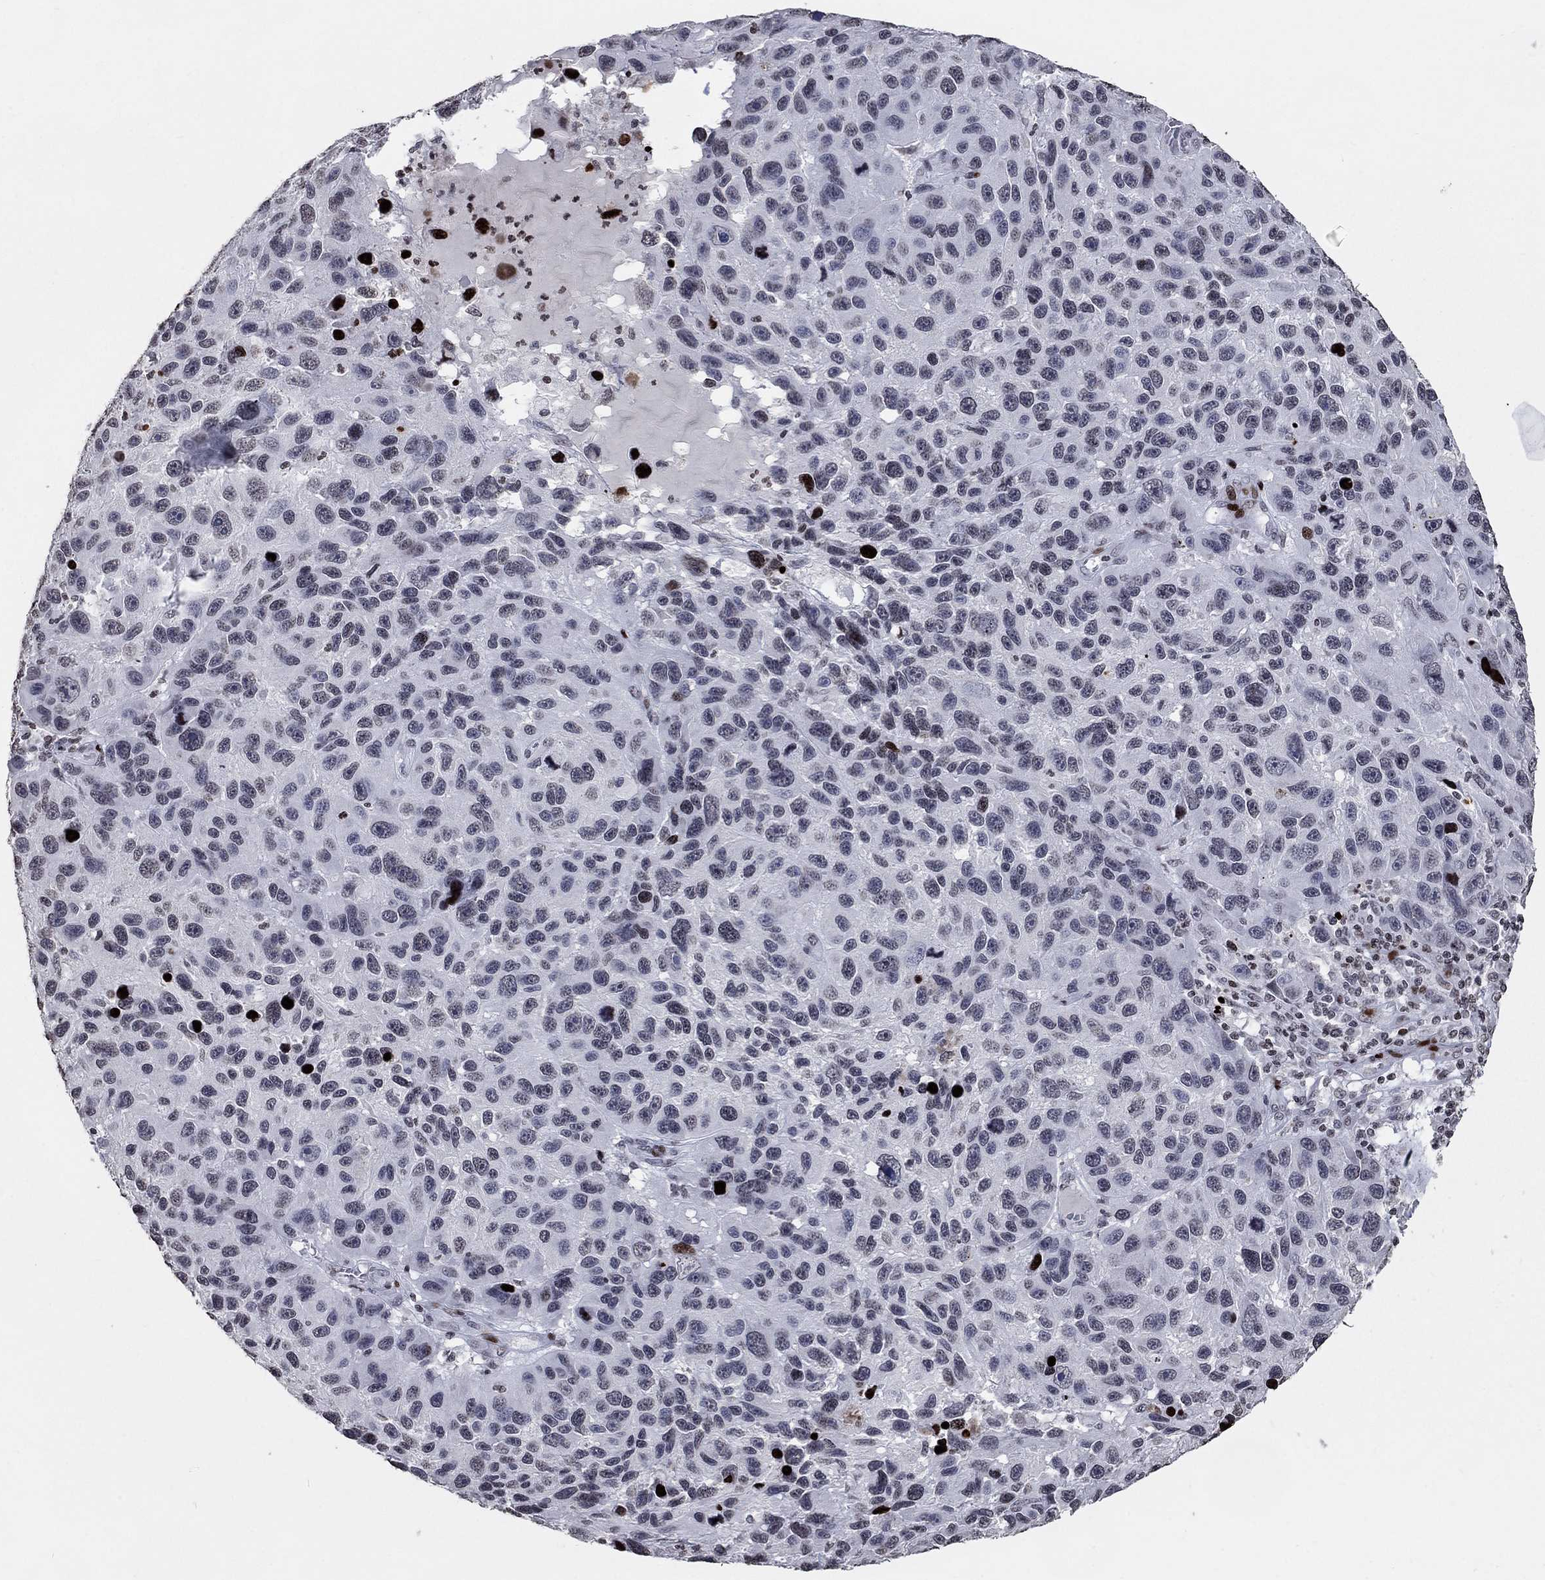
{"staining": {"intensity": "negative", "quantity": "none", "location": "none"}, "tissue": "melanoma", "cell_type": "Tumor cells", "image_type": "cancer", "snomed": [{"axis": "morphology", "description": "Malignant melanoma, NOS"}, {"axis": "topography", "description": "Skin"}], "caption": "A micrograph of melanoma stained for a protein displays no brown staining in tumor cells.", "gene": "SRSF3", "patient": {"sex": "male", "age": 53}}